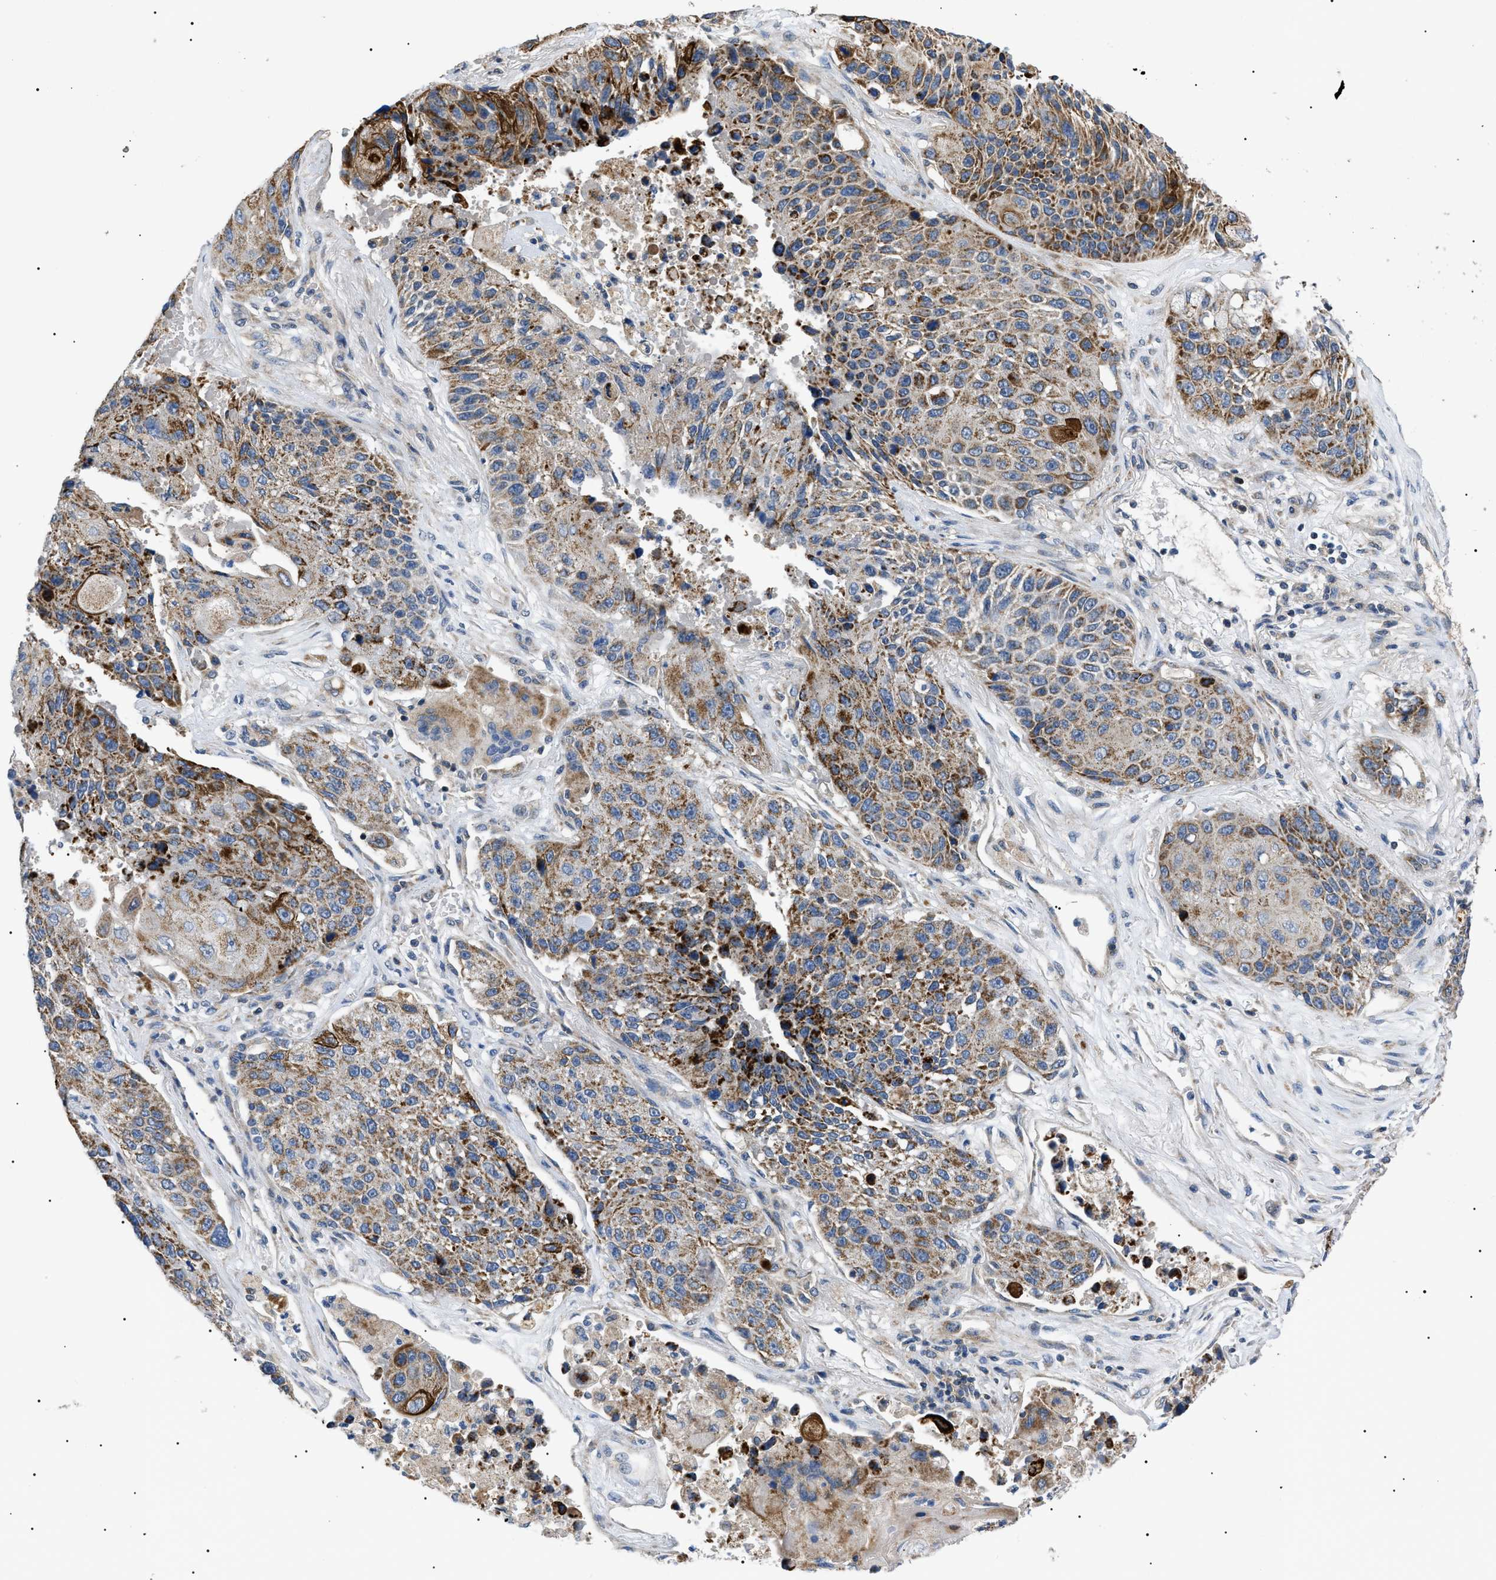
{"staining": {"intensity": "moderate", "quantity": ">75%", "location": "cytoplasmic/membranous"}, "tissue": "lung cancer", "cell_type": "Tumor cells", "image_type": "cancer", "snomed": [{"axis": "morphology", "description": "Squamous cell carcinoma, NOS"}, {"axis": "topography", "description": "Lung"}], "caption": "High-magnification brightfield microscopy of squamous cell carcinoma (lung) stained with DAB (3,3'-diaminobenzidine) (brown) and counterstained with hematoxylin (blue). tumor cells exhibit moderate cytoplasmic/membranous staining is appreciated in approximately>75% of cells.", "gene": "TOMM6", "patient": {"sex": "male", "age": 61}}